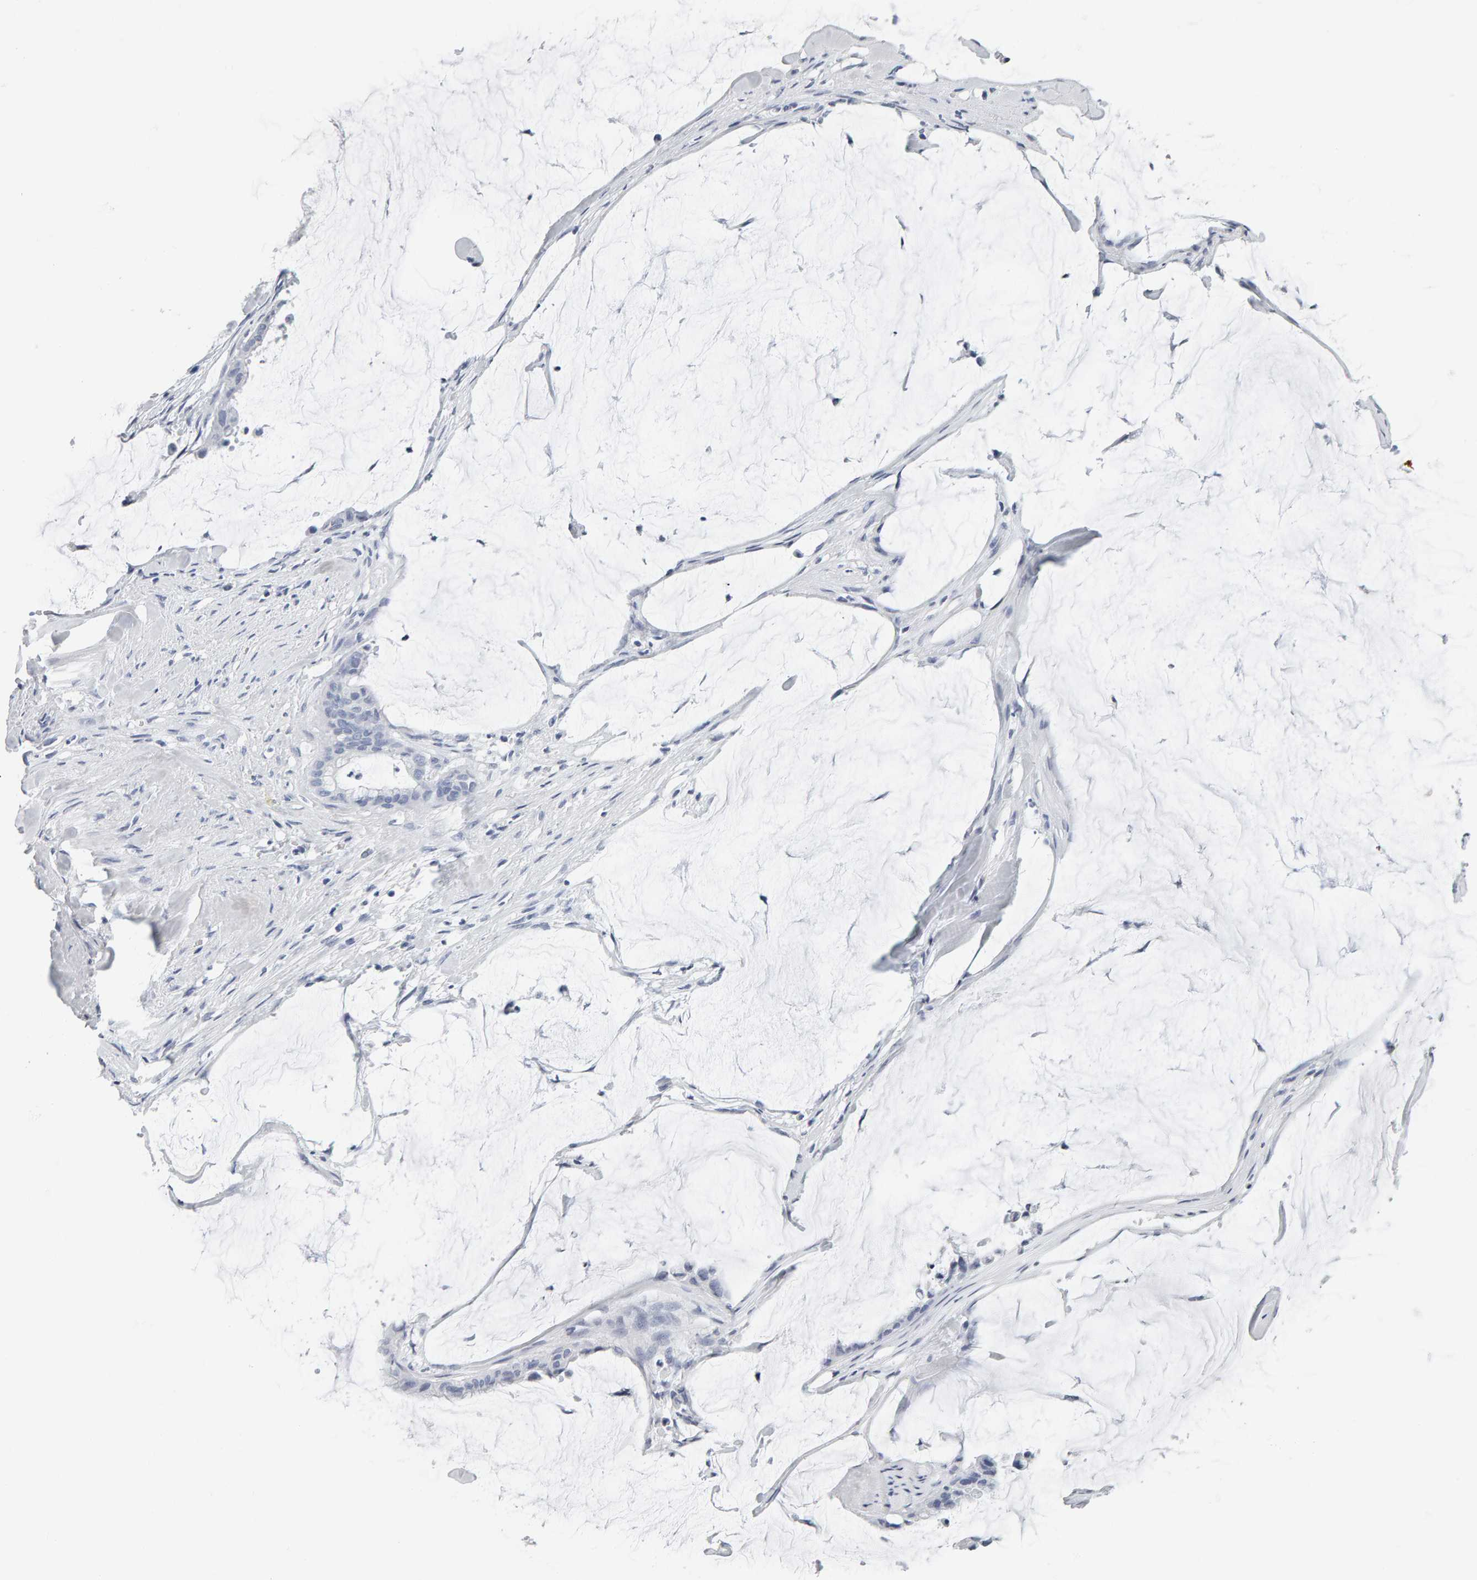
{"staining": {"intensity": "negative", "quantity": "none", "location": "none"}, "tissue": "pancreatic cancer", "cell_type": "Tumor cells", "image_type": "cancer", "snomed": [{"axis": "morphology", "description": "Adenocarcinoma, NOS"}, {"axis": "topography", "description": "Pancreas"}], "caption": "The IHC micrograph has no significant expression in tumor cells of pancreatic cancer (adenocarcinoma) tissue. Nuclei are stained in blue.", "gene": "SPACA3", "patient": {"sex": "male", "age": 41}}